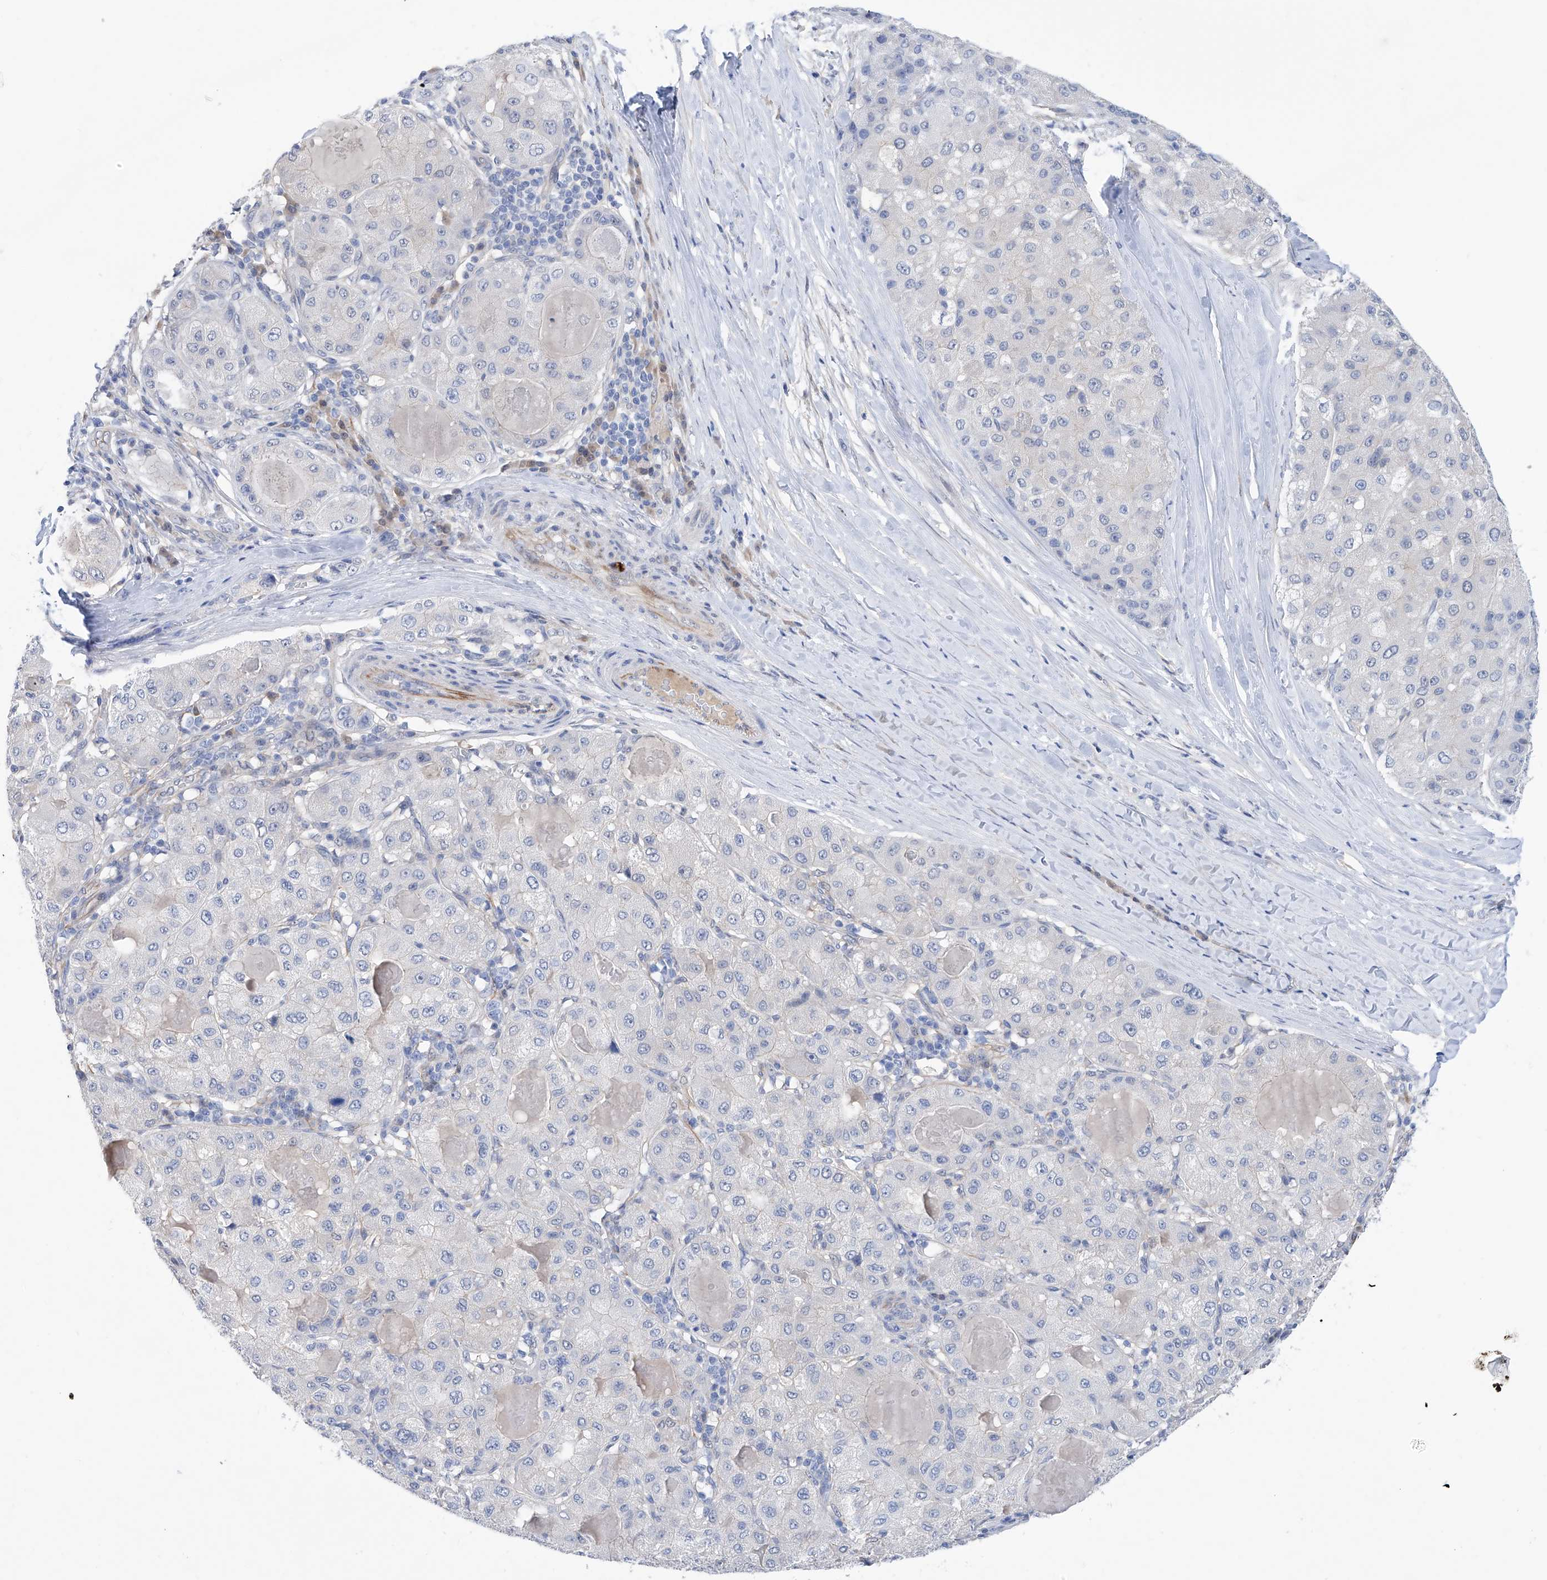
{"staining": {"intensity": "negative", "quantity": "none", "location": "none"}, "tissue": "liver cancer", "cell_type": "Tumor cells", "image_type": "cancer", "snomed": [{"axis": "morphology", "description": "Carcinoma, Hepatocellular, NOS"}, {"axis": "topography", "description": "Liver"}], "caption": "This is an immunohistochemistry histopathology image of human liver hepatocellular carcinoma. There is no positivity in tumor cells.", "gene": "PGM3", "patient": {"sex": "male", "age": 80}}